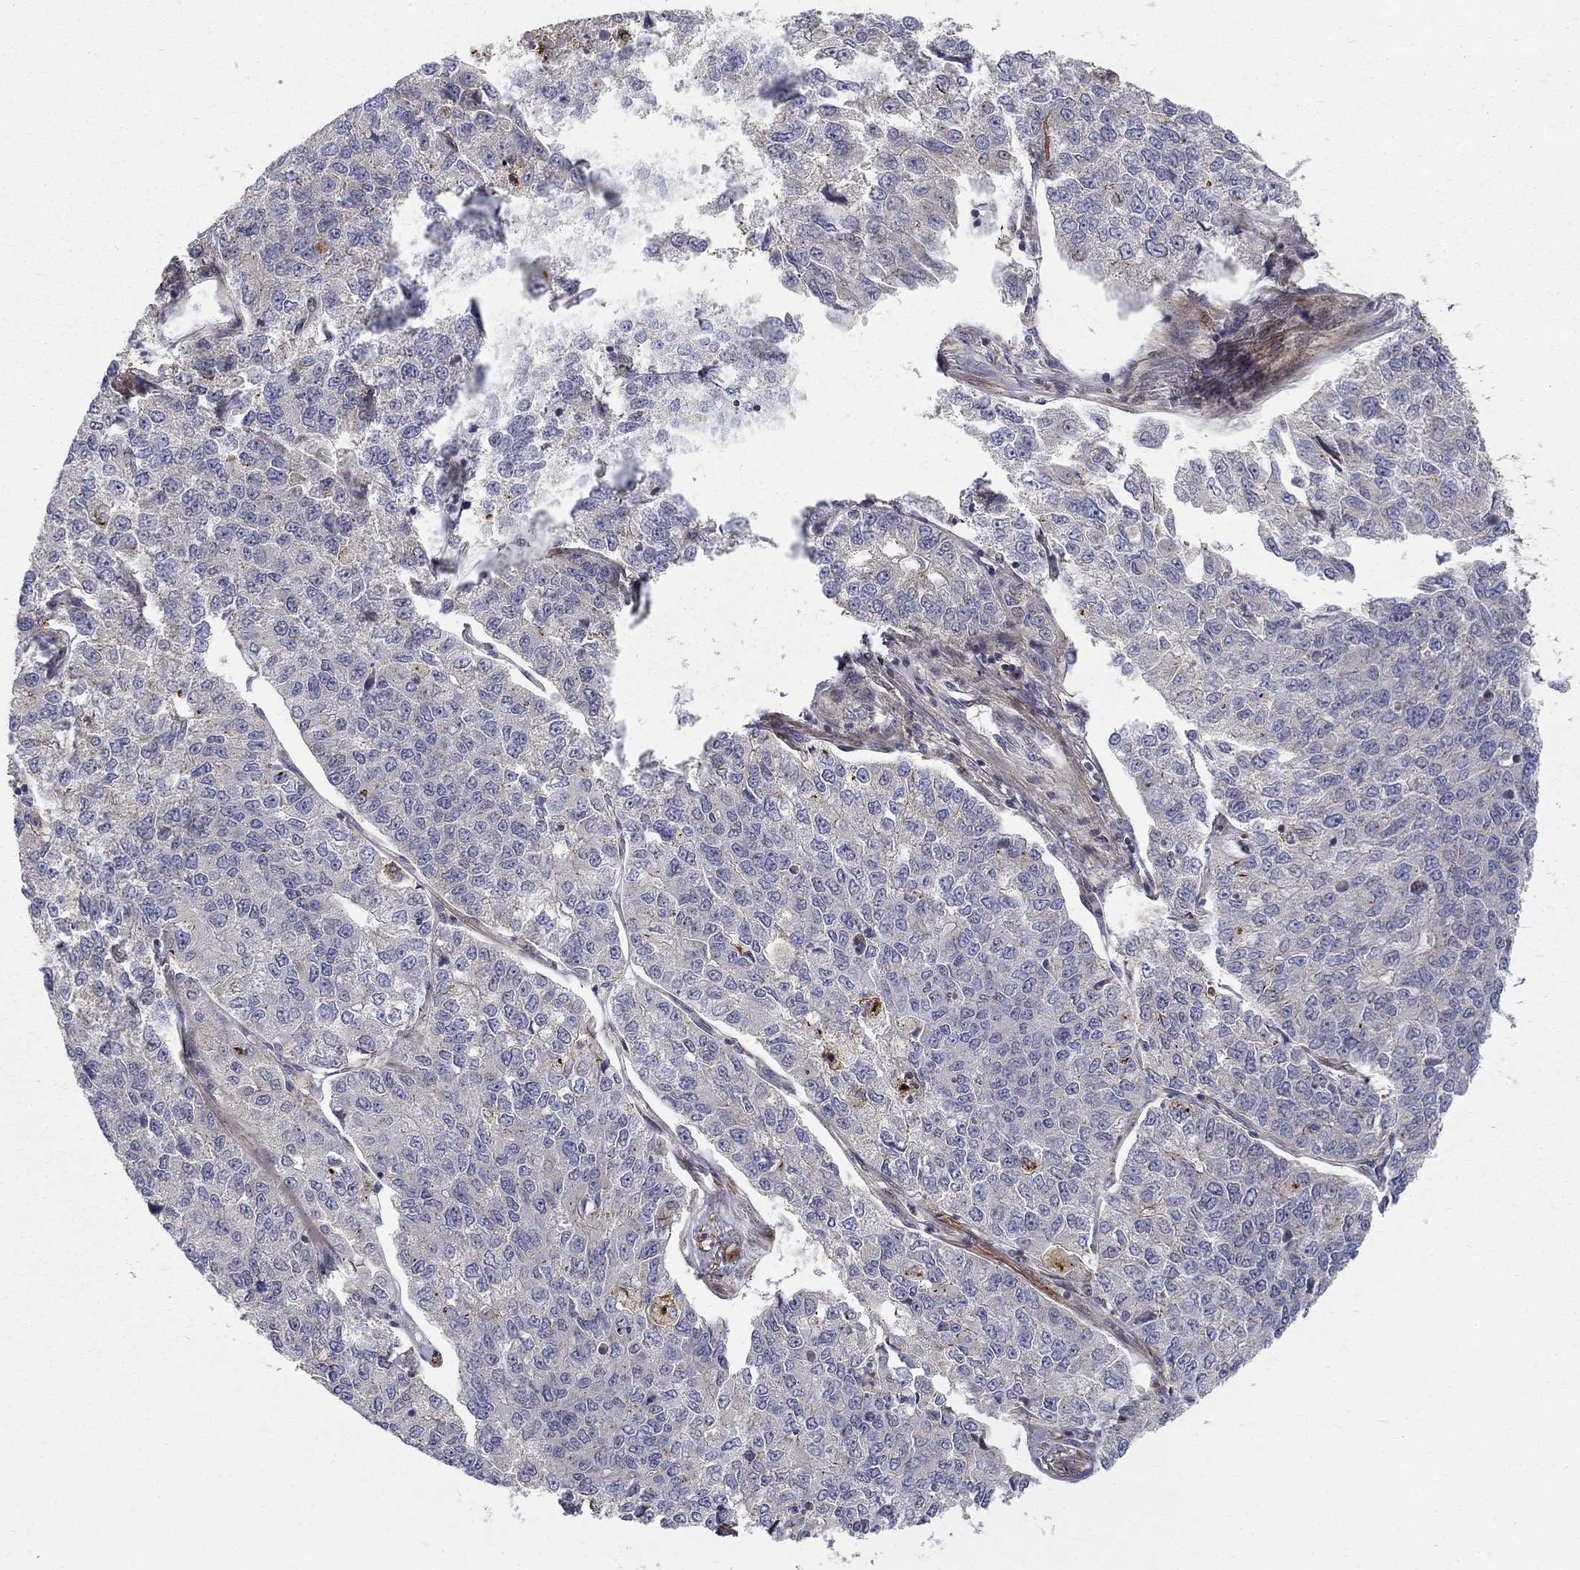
{"staining": {"intensity": "negative", "quantity": "none", "location": "none"}, "tissue": "lung cancer", "cell_type": "Tumor cells", "image_type": "cancer", "snomed": [{"axis": "morphology", "description": "Adenocarcinoma, NOS"}, {"axis": "topography", "description": "Lung"}], "caption": "This is an immunohistochemistry photomicrograph of adenocarcinoma (lung). There is no positivity in tumor cells.", "gene": "WDR19", "patient": {"sex": "male", "age": 49}}